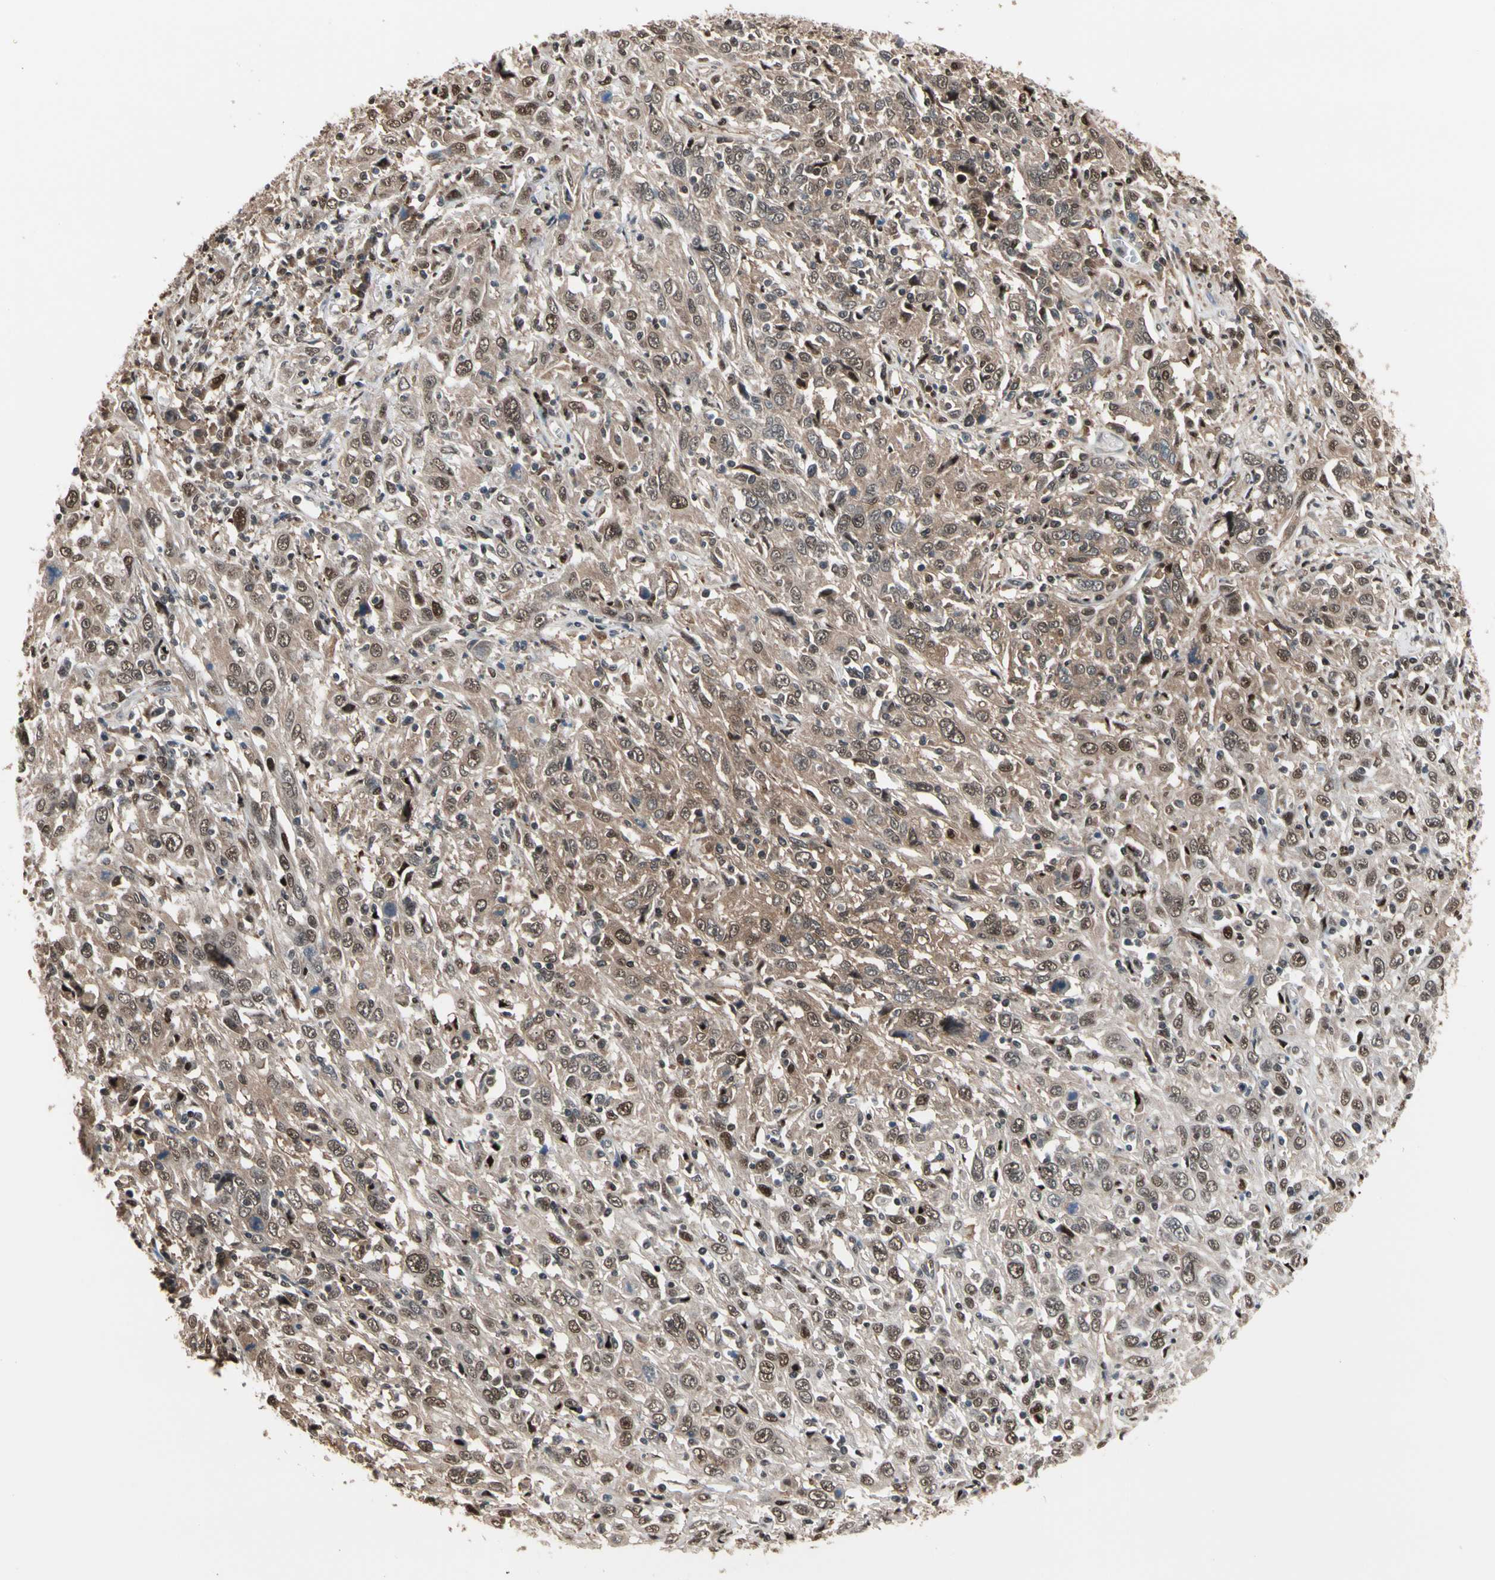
{"staining": {"intensity": "moderate", "quantity": ">75%", "location": "cytoplasmic/membranous,nuclear"}, "tissue": "cervical cancer", "cell_type": "Tumor cells", "image_type": "cancer", "snomed": [{"axis": "morphology", "description": "Squamous cell carcinoma, NOS"}, {"axis": "topography", "description": "Cervix"}], "caption": "Brown immunohistochemical staining in human cervical cancer (squamous cell carcinoma) demonstrates moderate cytoplasmic/membranous and nuclear expression in about >75% of tumor cells.", "gene": "PSMA2", "patient": {"sex": "female", "age": 46}}